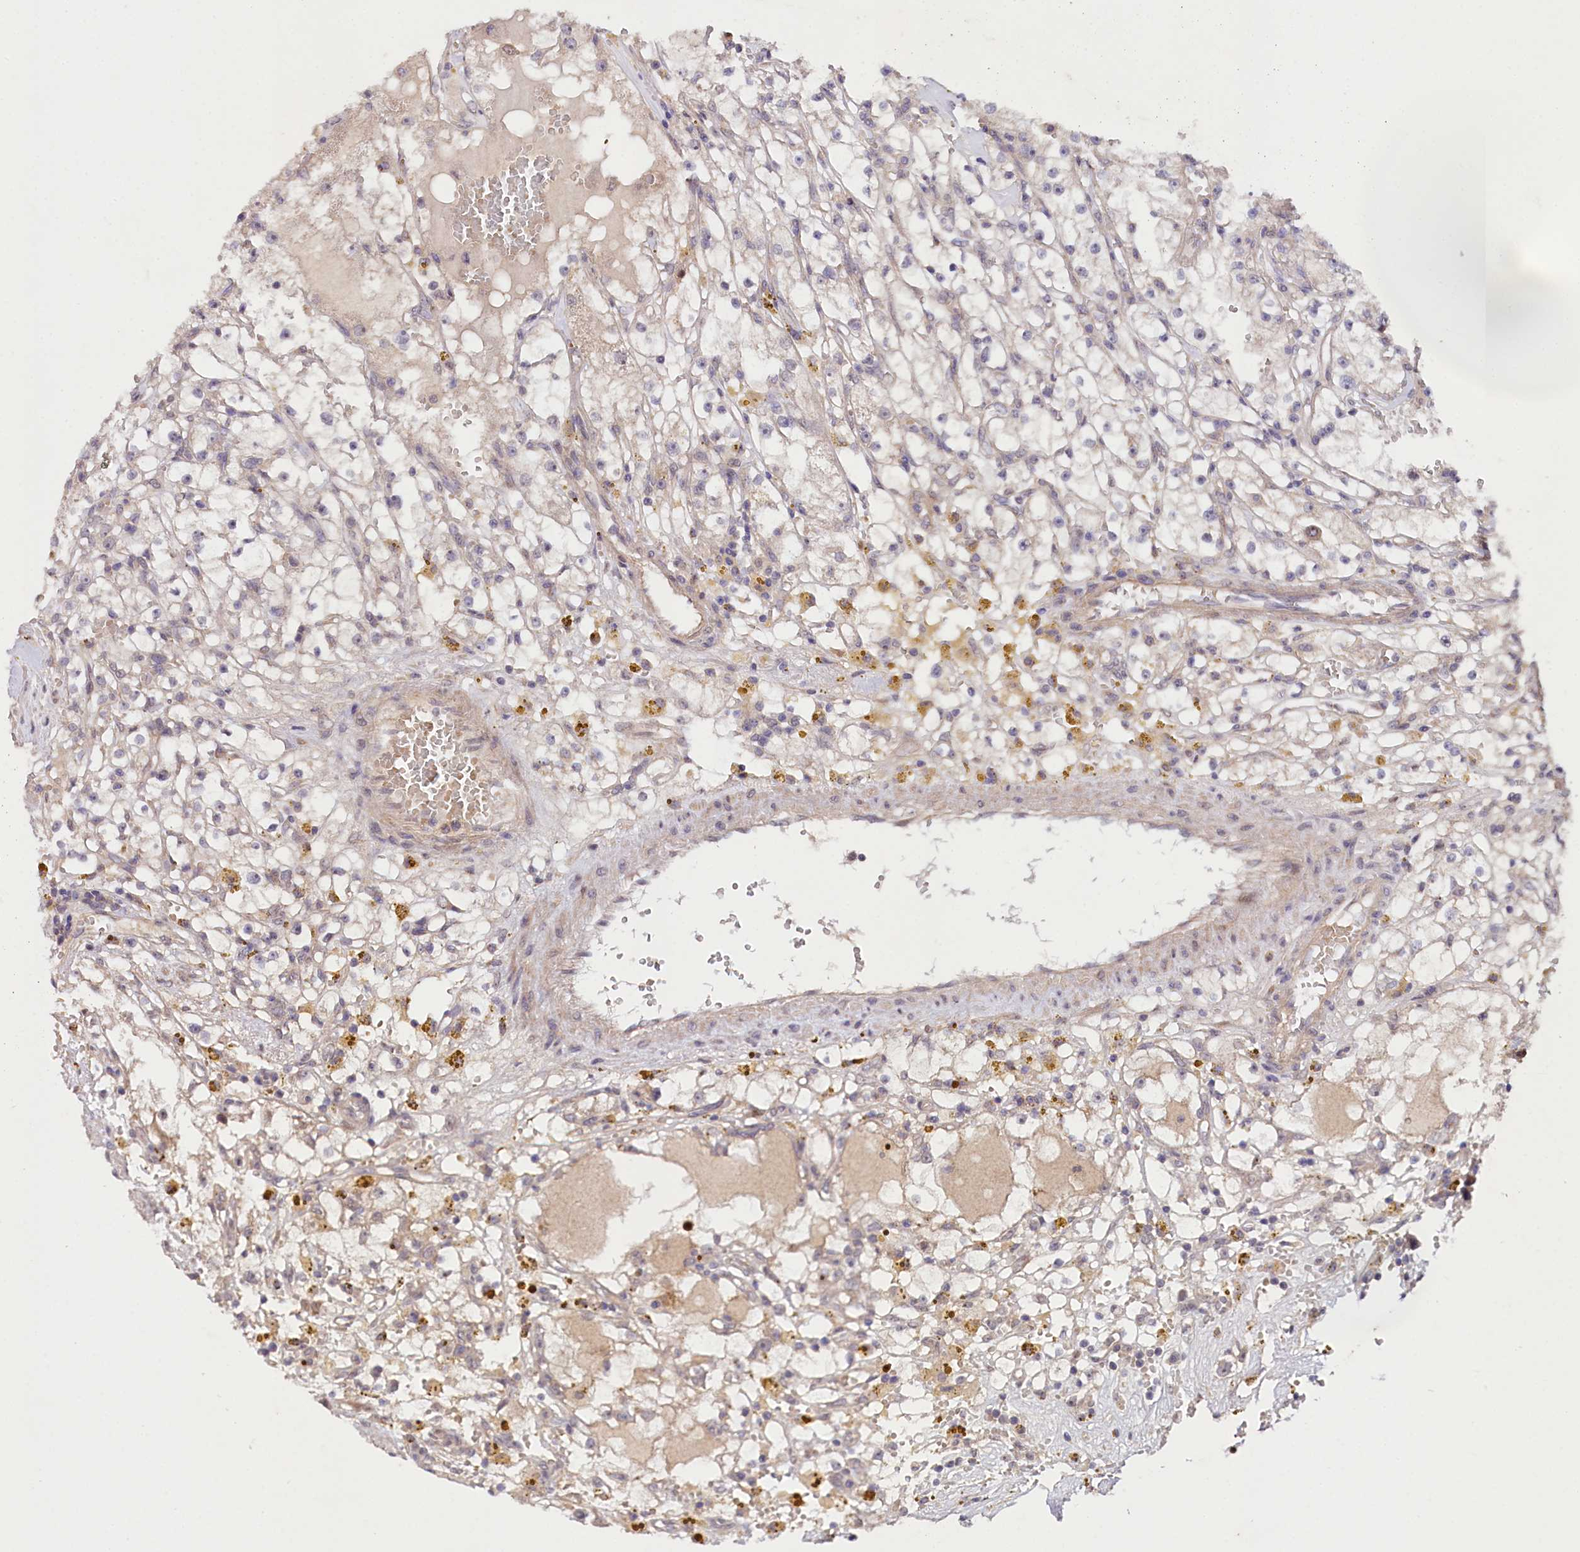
{"staining": {"intensity": "negative", "quantity": "none", "location": "none"}, "tissue": "renal cancer", "cell_type": "Tumor cells", "image_type": "cancer", "snomed": [{"axis": "morphology", "description": "Adenocarcinoma, NOS"}, {"axis": "topography", "description": "Kidney"}], "caption": "Renal cancer (adenocarcinoma) was stained to show a protein in brown. There is no significant staining in tumor cells.", "gene": "PHLDB1", "patient": {"sex": "male", "age": 56}}